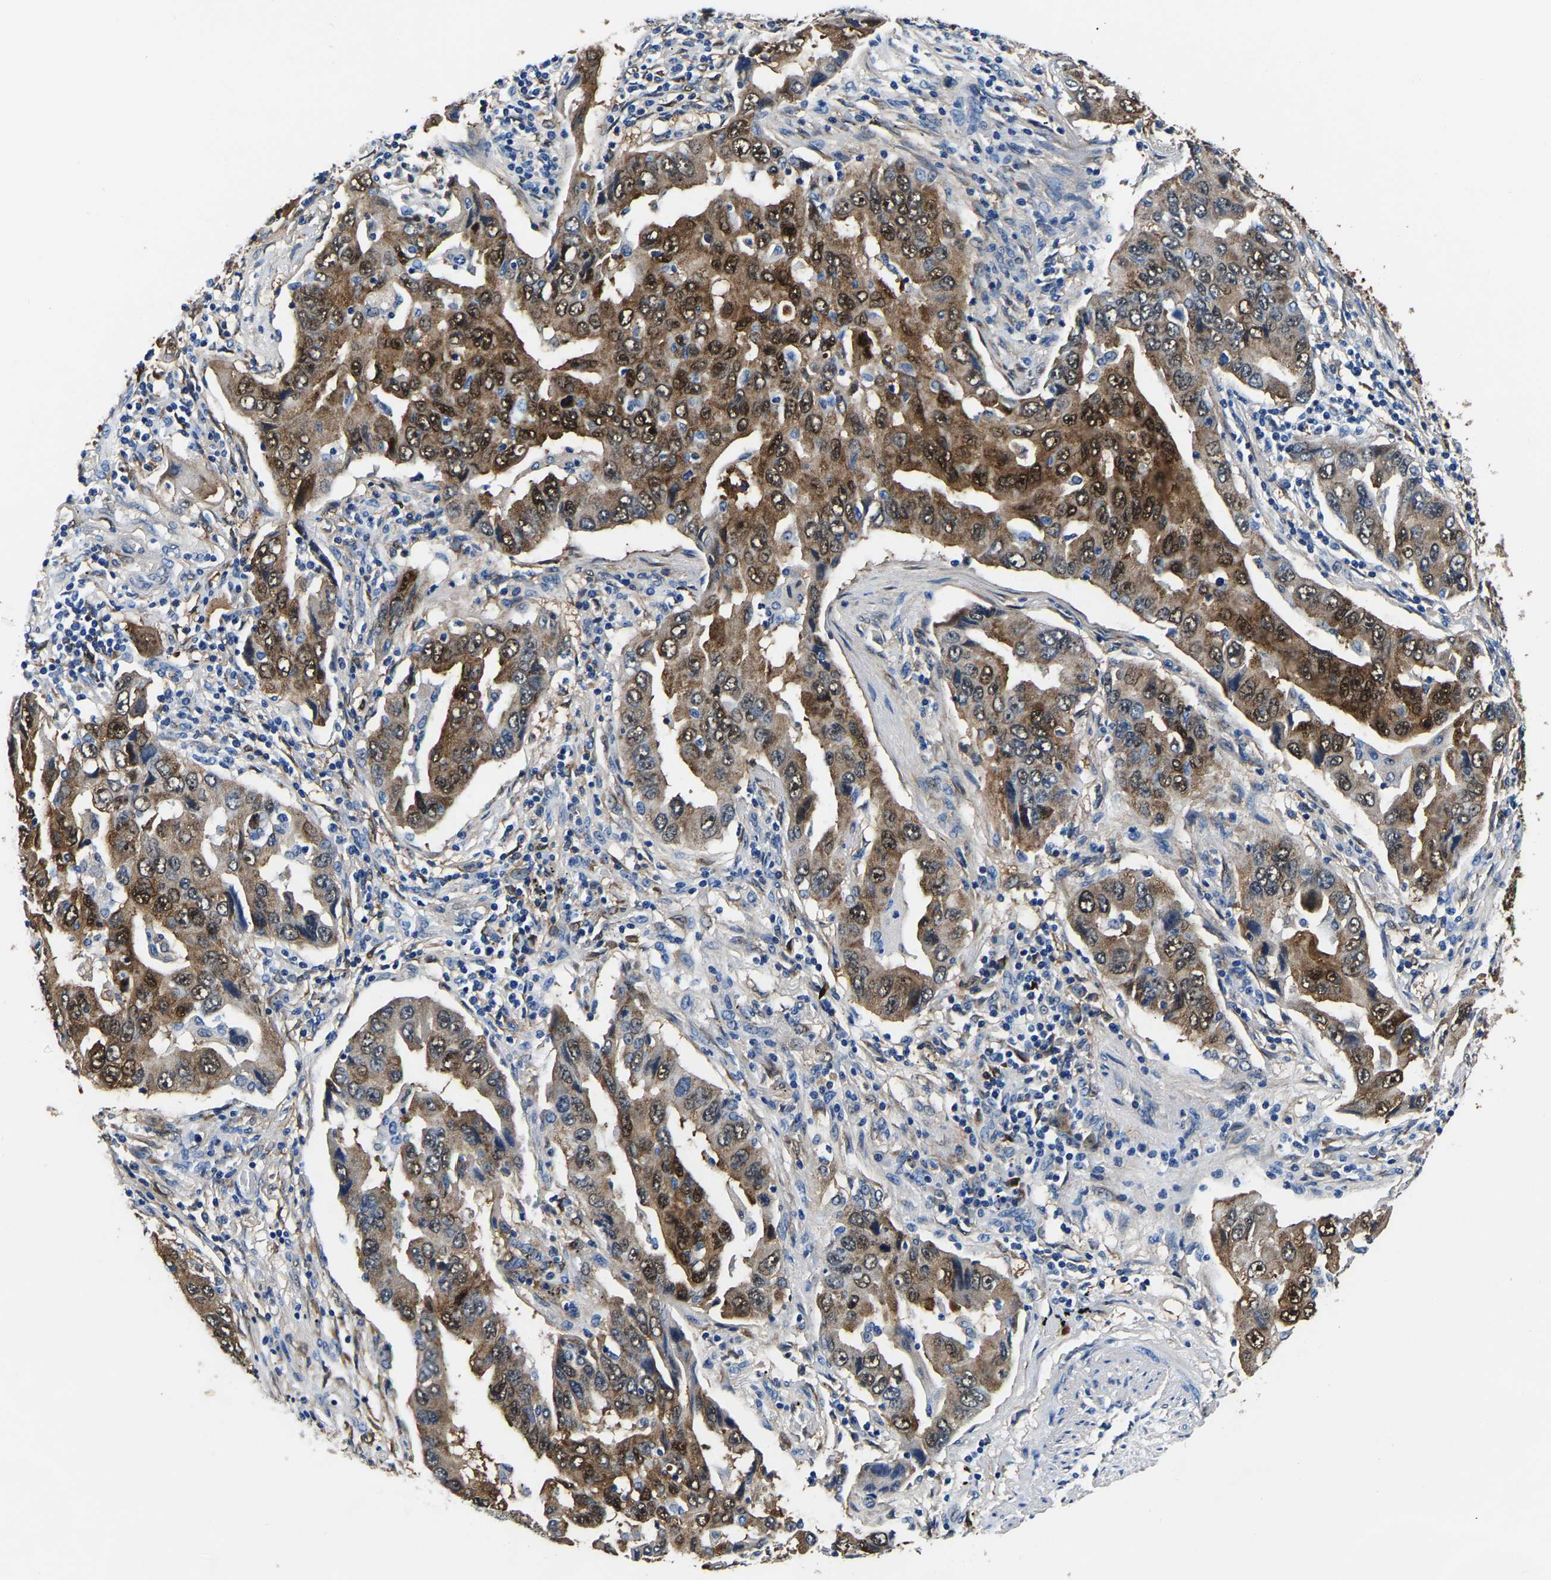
{"staining": {"intensity": "moderate", "quantity": ">75%", "location": "cytoplasmic/membranous,nuclear"}, "tissue": "lung cancer", "cell_type": "Tumor cells", "image_type": "cancer", "snomed": [{"axis": "morphology", "description": "Adenocarcinoma, NOS"}, {"axis": "topography", "description": "Lung"}], "caption": "Tumor cells display moderate cytoplasmic/membranous and nuclear positivity in about >75% of cells in adenocarcinoma (lung).", "gene": "S100A13", "patient": {"sex": "female", "age": 65}}